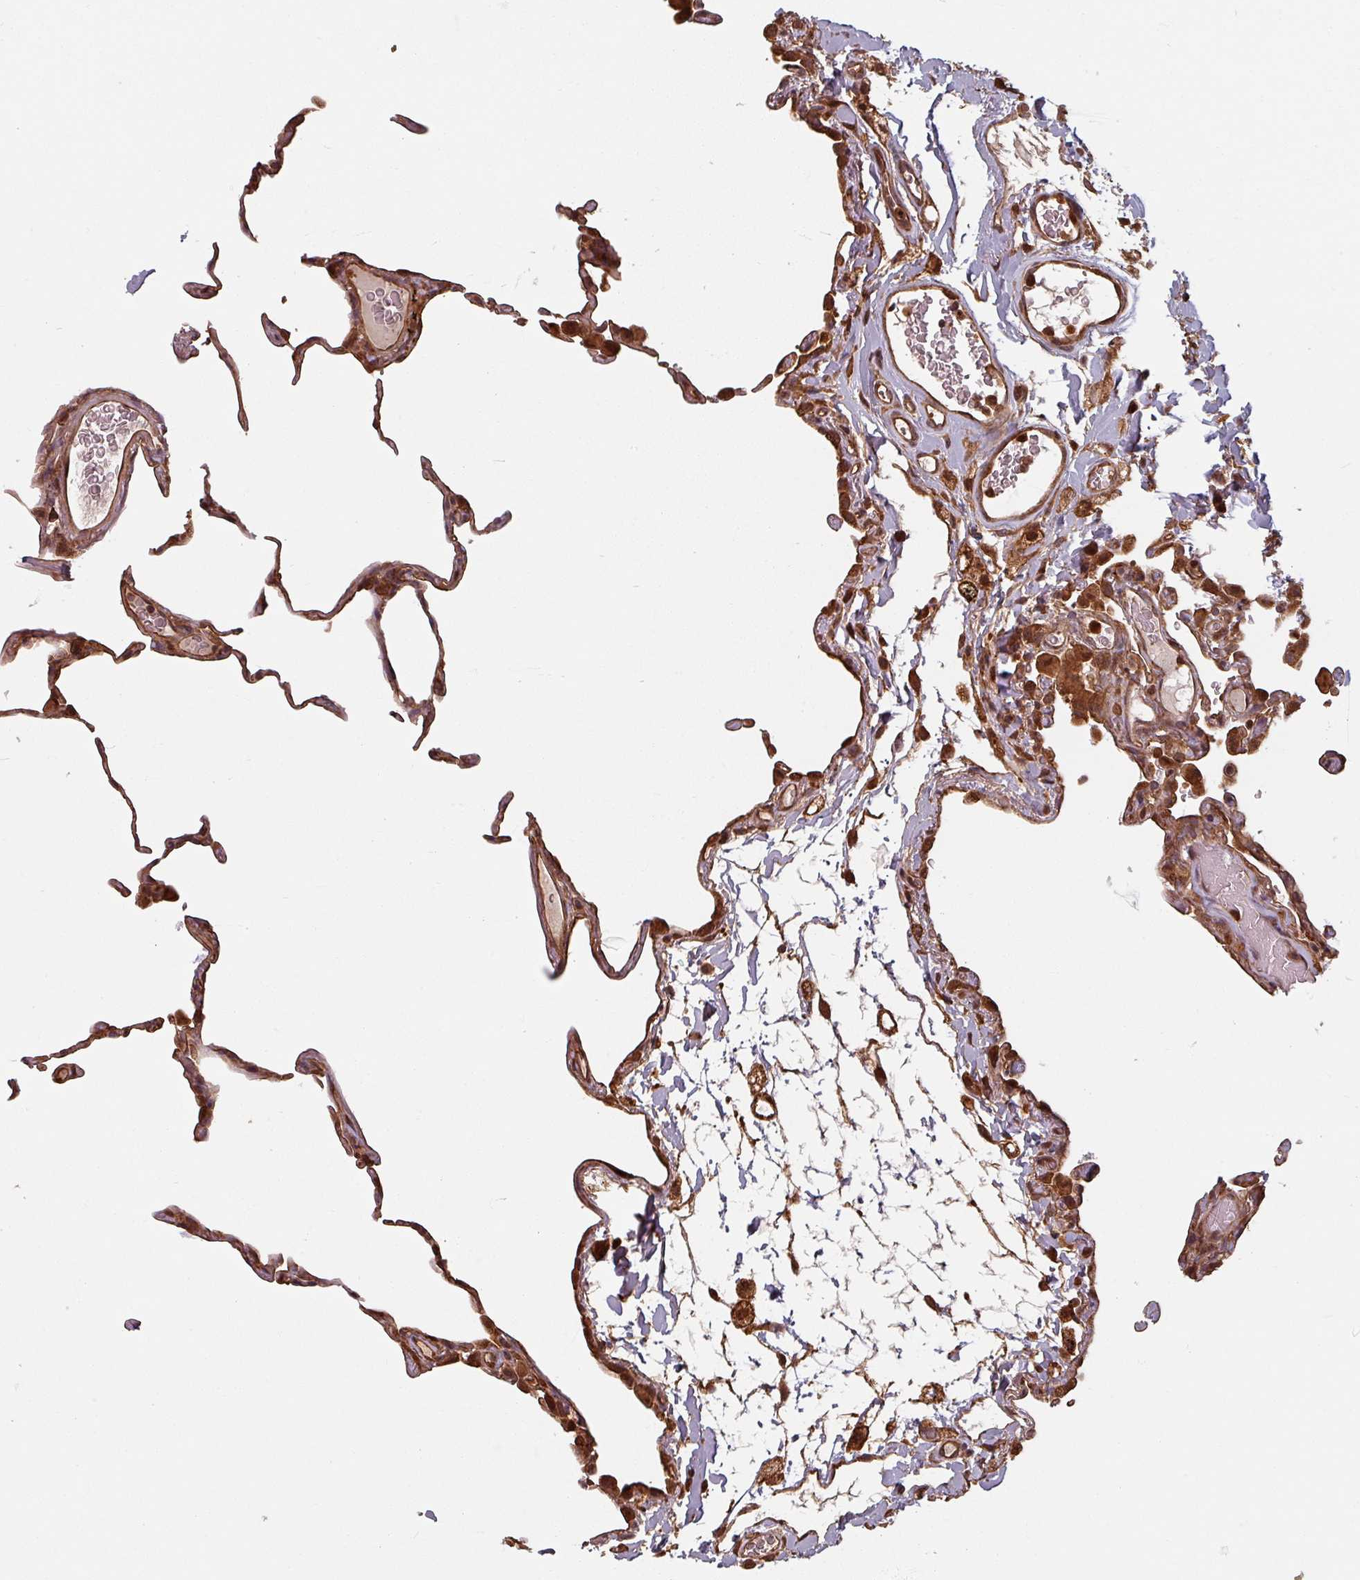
{"staining": {"intensity": "moderate", "quantity": ">75%", "location": "cytoplasmic/membranous,nuclear"}, "tissue": "lung", "cell_type": "Alveolar cells", "image_type": "normal", "snomed": [{"axis": "morphology", "description": "Normal tissue, NOS"}, {"axis": "topography", "description": "Lung"}], "caption": "Protein staining by immunohistochemistry (IHC) reveals moderate cytoplasmic/membranous,nuclear expression in about >75% of alveolar cells in normal lung.", "gene": "EID1", "patient": {"sex": "female", "age": 57}}